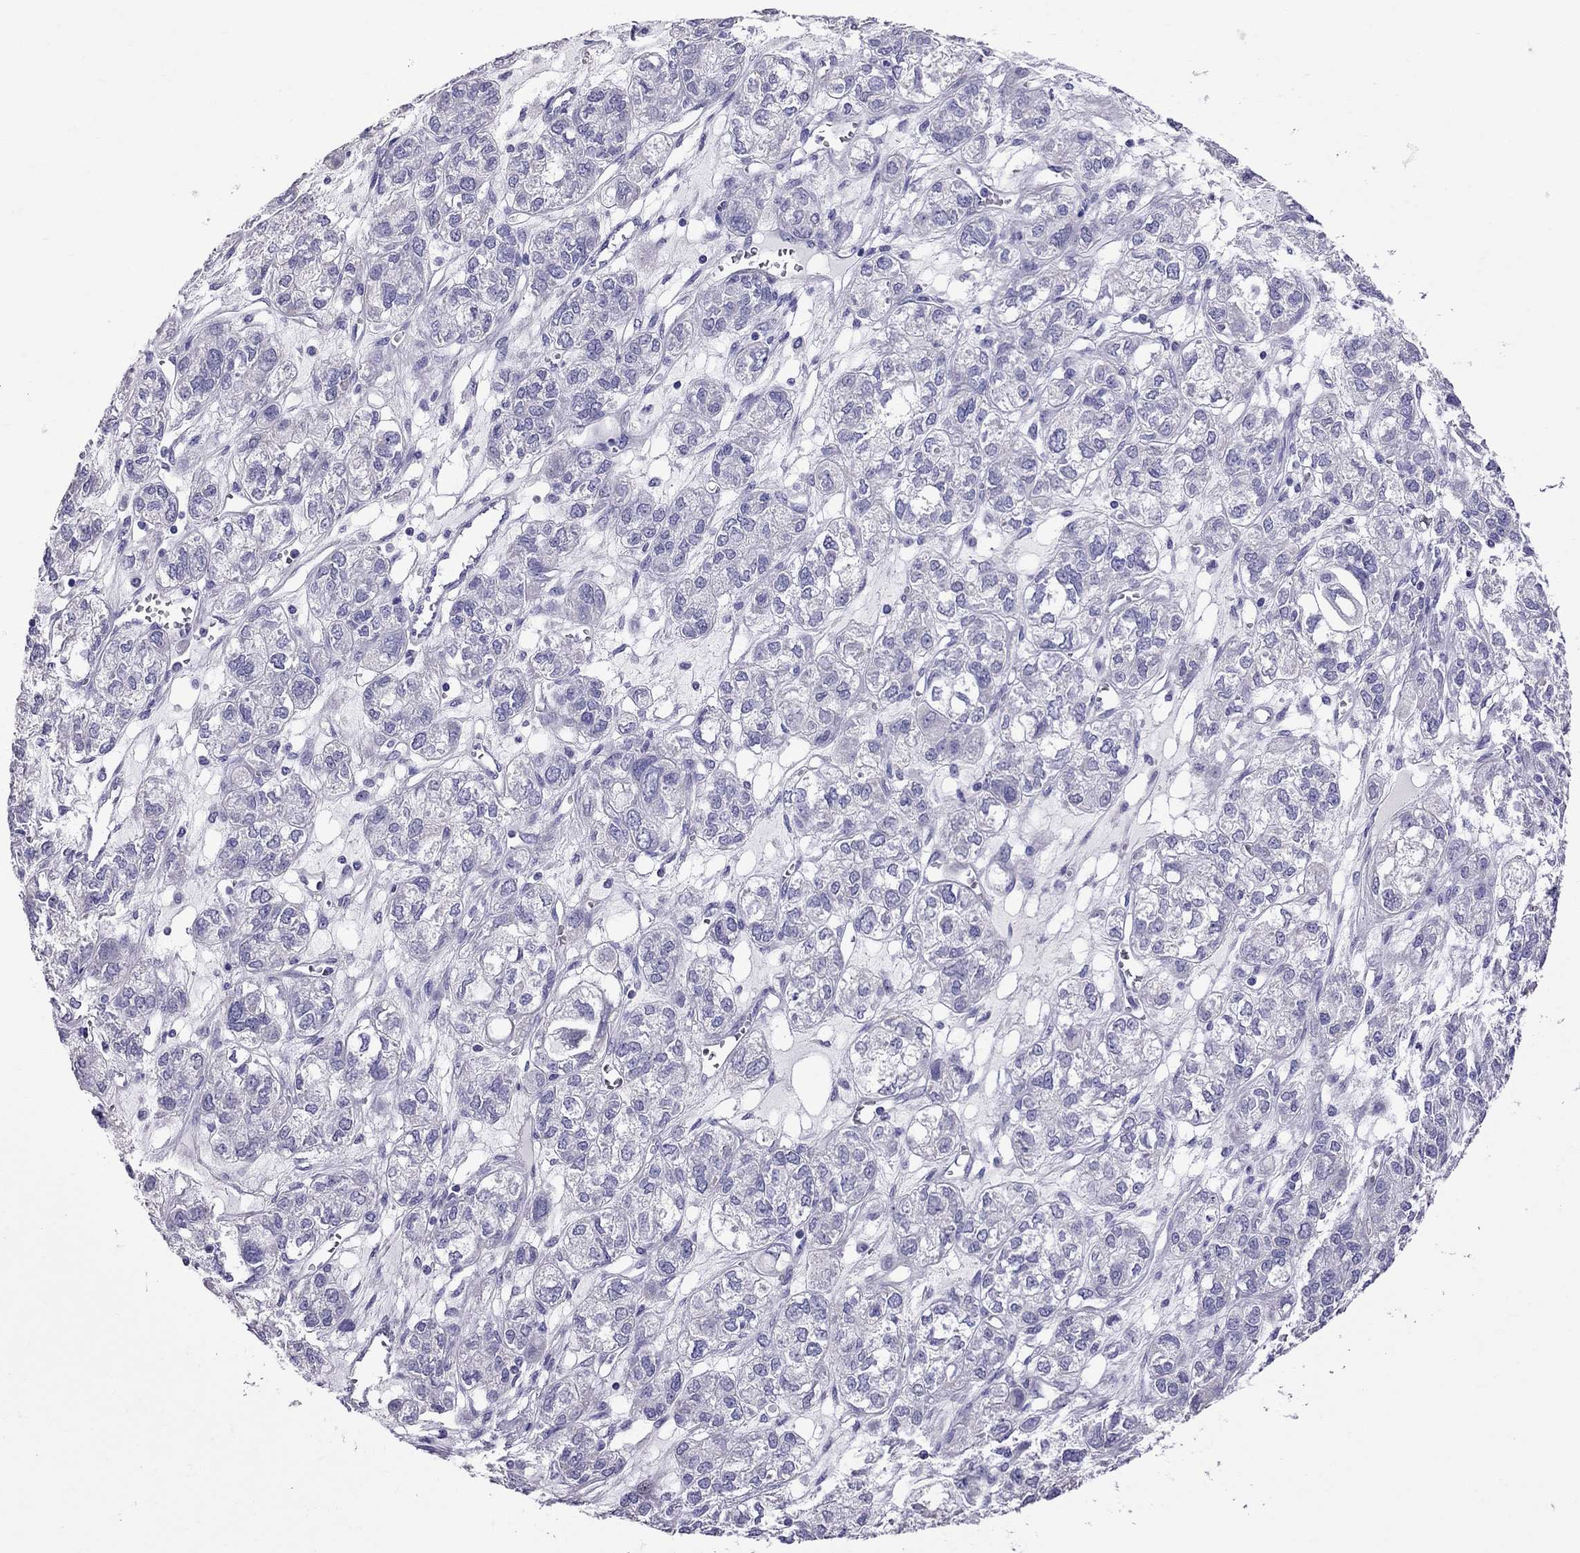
{"staining": {"intensity": "negative", "quantity": "none", "location": "none"}, "tissue": "ovarian cancer", "cell_type": "Tumor cells", "image_type": "cancer", "snomed": [{"axis": "morphology", "description": "Carcinoma, endometroid"}, {"axis": "topography", "description": "Ovary"}], "caption": "The image shows no staining of tumor cells in ovarian cancer.", "gene": "TTLL13", "patient": {"sex": "female", "age": 64}}